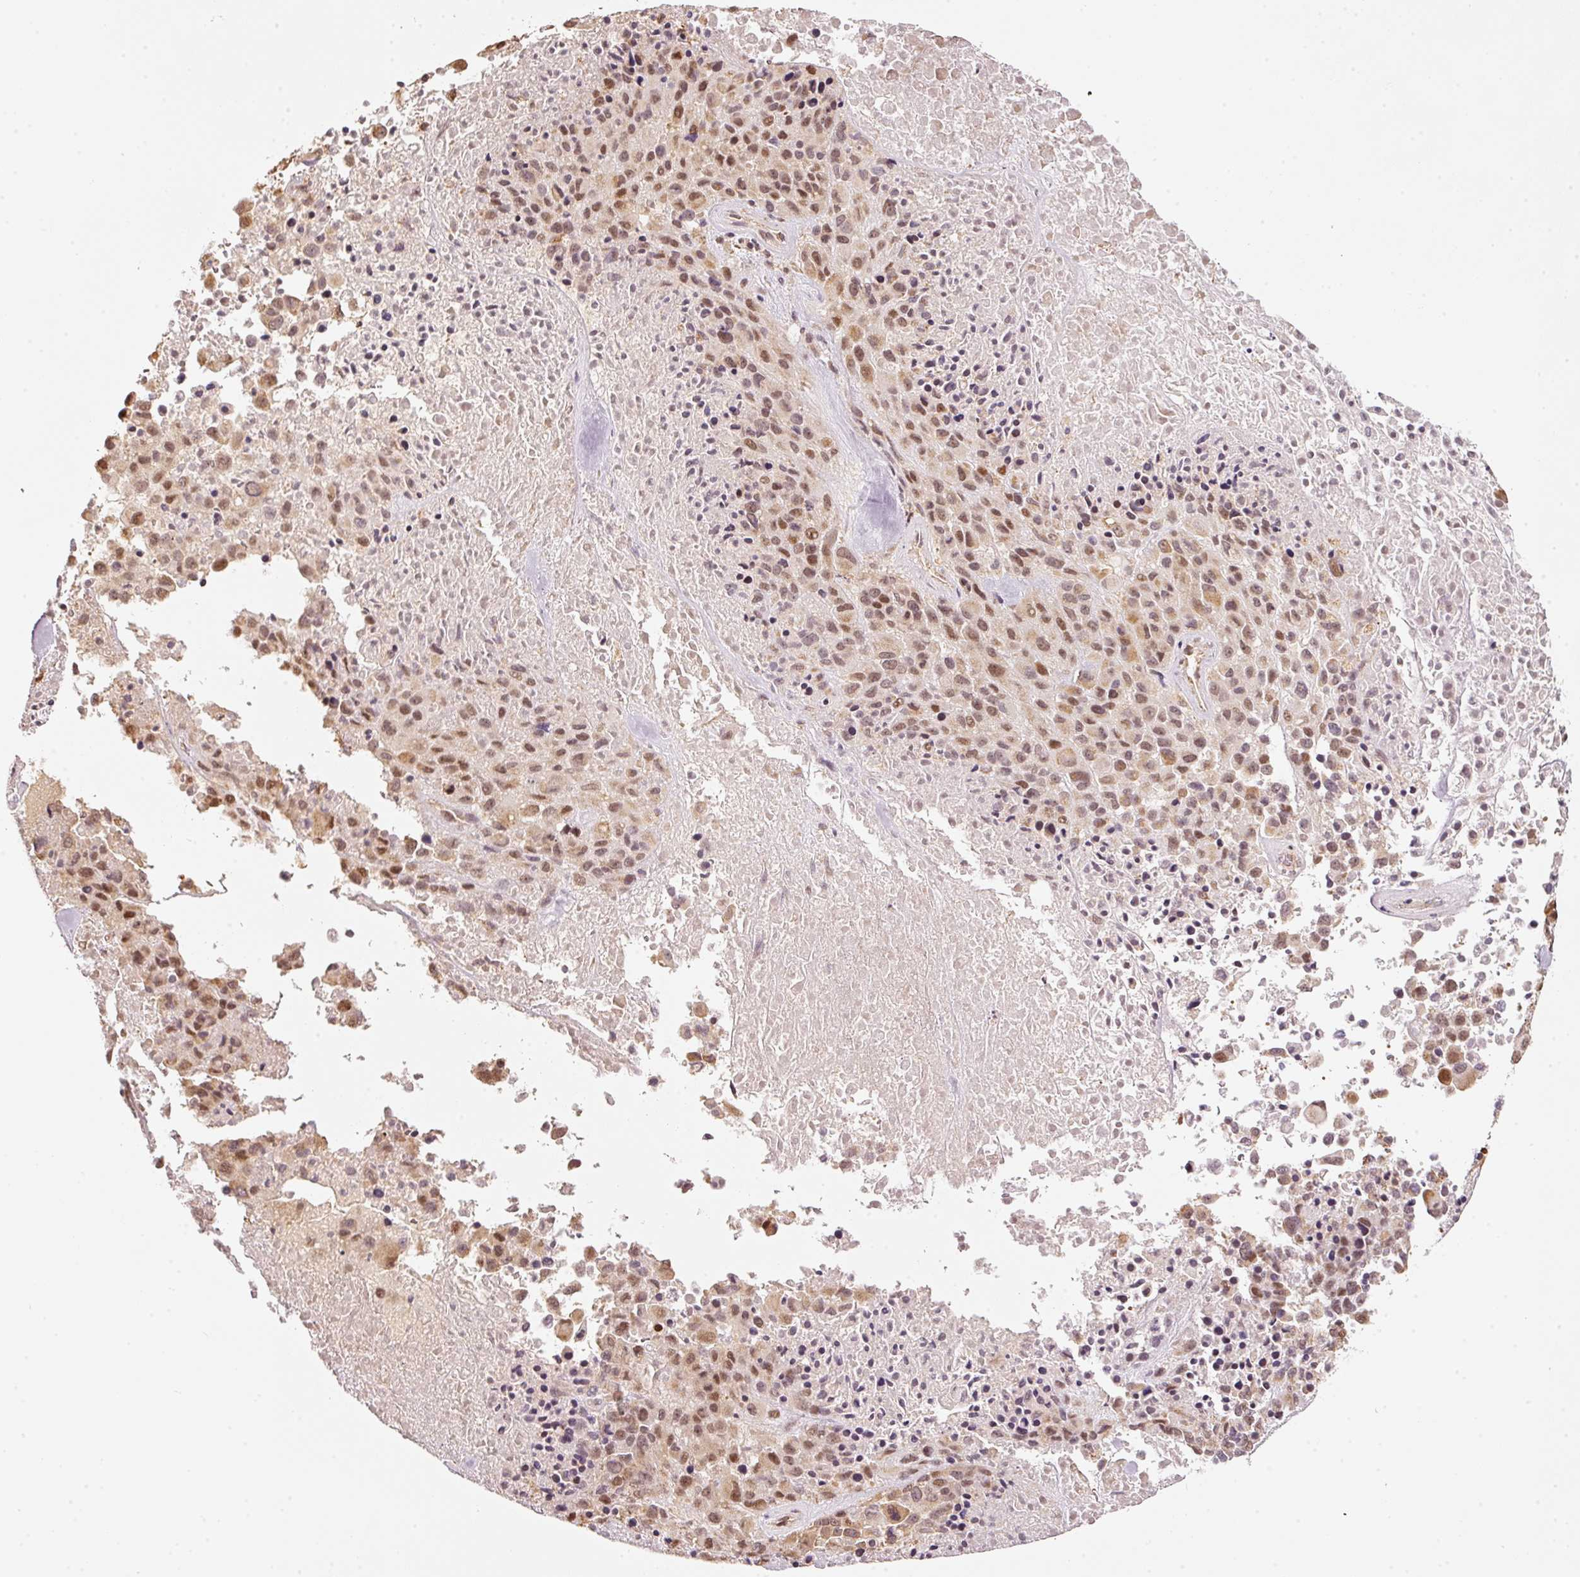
{"staining": {"intensity": "moderate", "quantity": ">75%", "location": "cytoplasmic/membranous,nuclear"}, "tissue": "melanoma", "cell_type": "Tumor cells", "image_type": "cancer", "snomed": [{"axis": "morphology", "description": "Malignant melanoma, Metastatic site"}, {"axis": "topography", "description": "Skin"}], "caption": "This photomicrograph exhibits immunohistochemistry staining of melanoma, with medium moderate cytoplasmic/membranous and nuclear staining in approximately >75% of tumor cells.", "gene": "RAB35", "patient": {"sex": "female", "age": 81}}